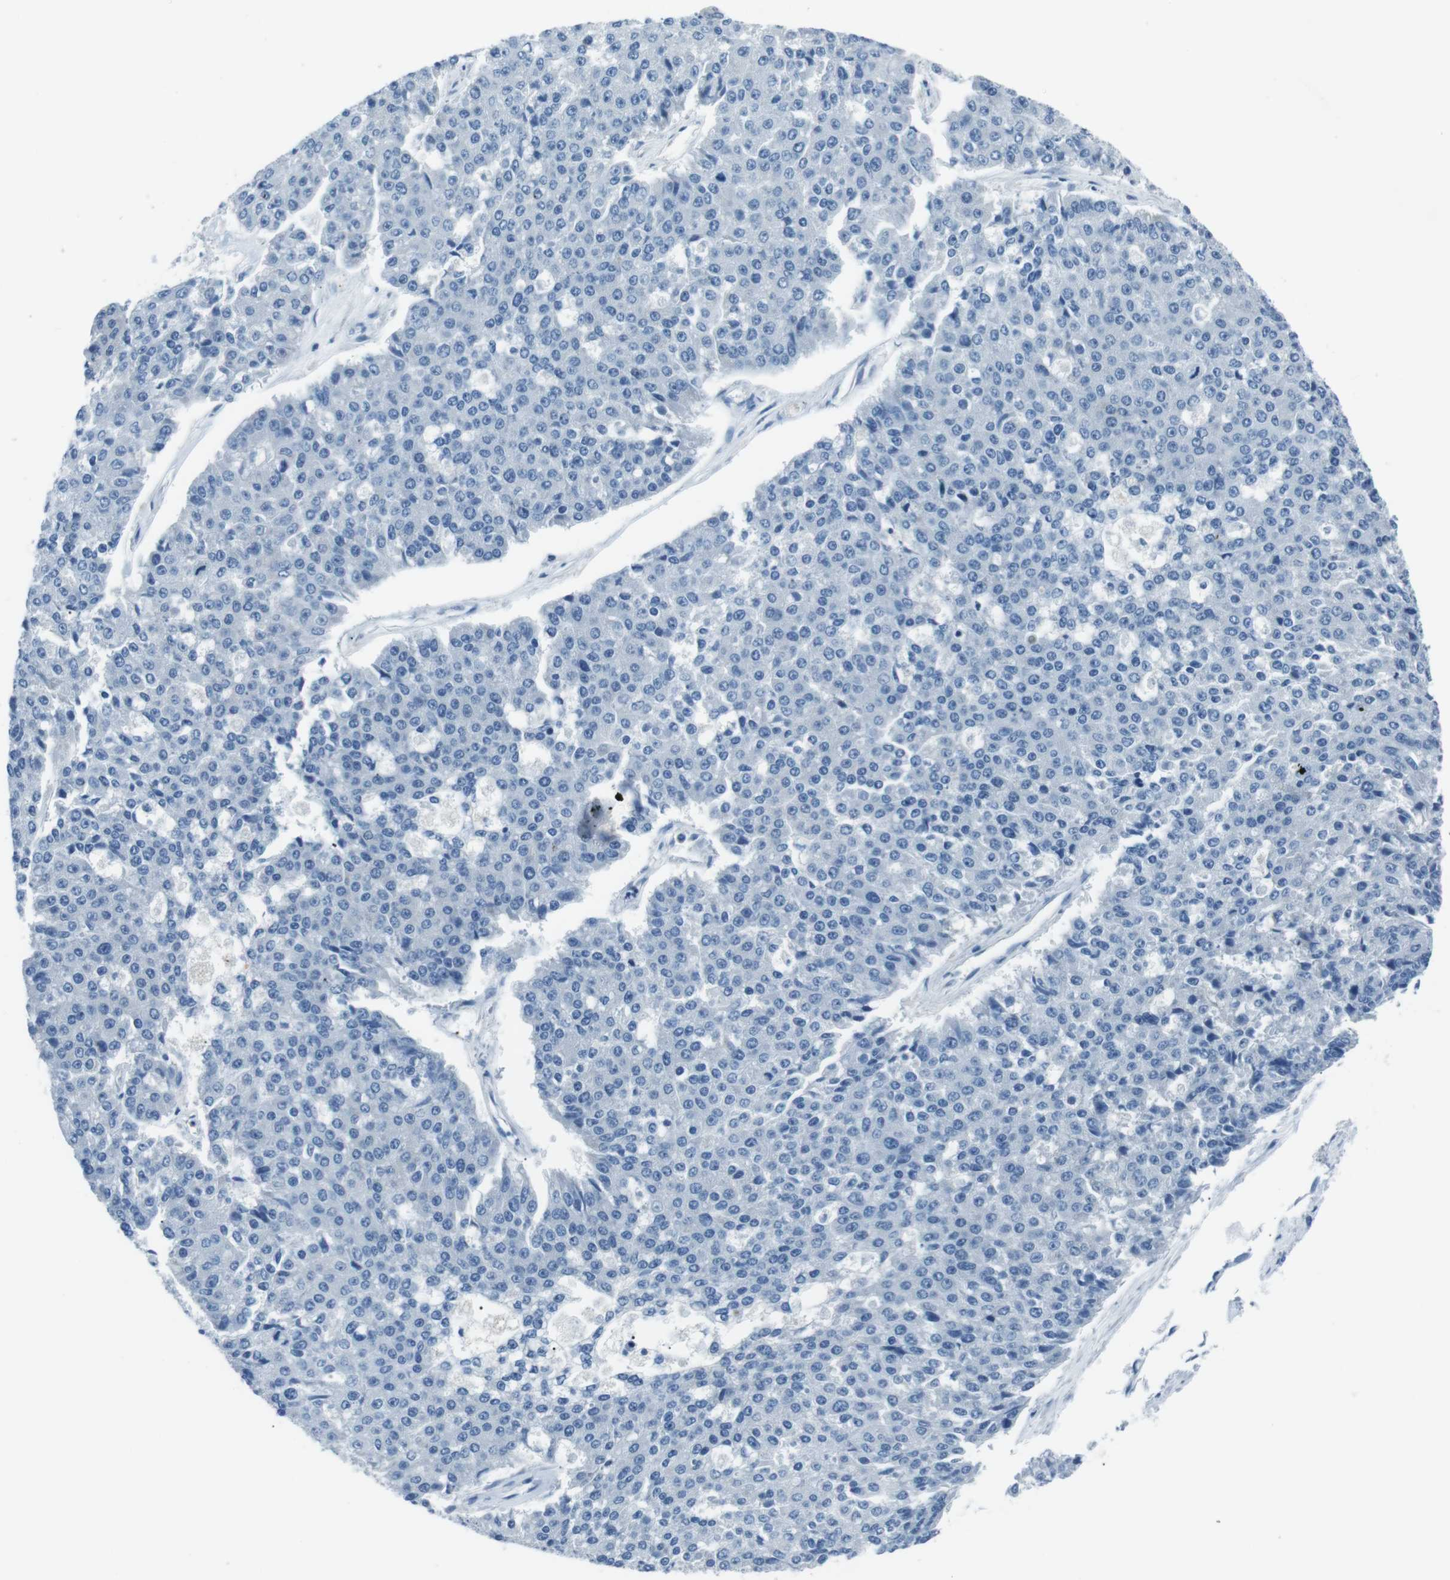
{"staining": {"intensity": "negative", "quantity": "none", "location": "none"}, "tissue": "pancreatic cancer", "cell_type": "Tumor cells", "image_type": "cancer", "snomed": [{"axis": "morphology", "description": "Adenocarcinoma, NOS"}, {"axis": "topography", "description": "Pancreas"}], "caption": "Pancreatic adenocarcinoma stained for a protein using immunohistochemistry (IHC) displays no expression tumor cells.", "gene": "CSF2RA", "patient": {"sex": "male", "age": 50}}